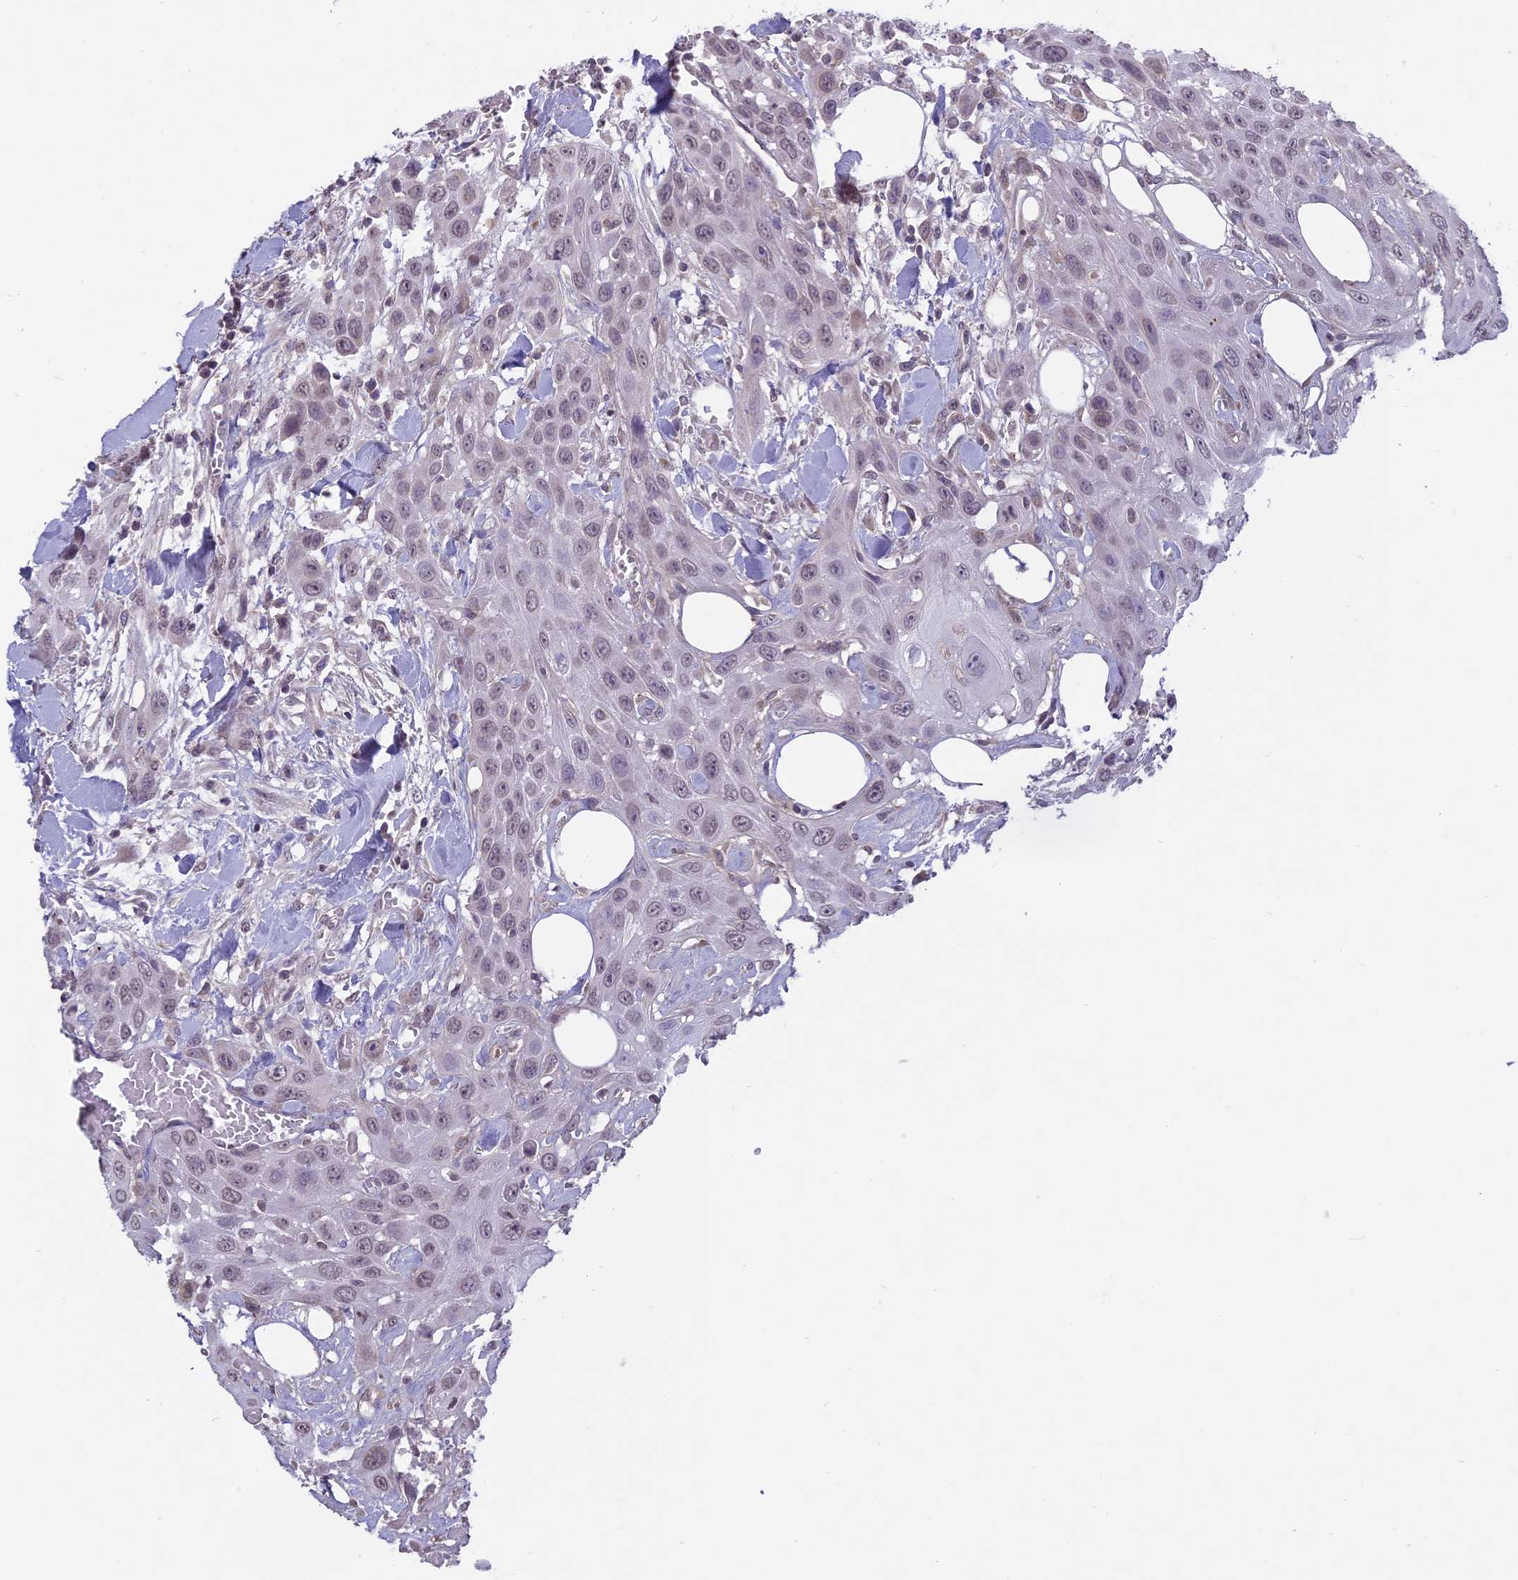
{"staining": {"intensity": "weak", "quantity": "25%-75%", "location": "nuclear"}, "tissue": "head and neck cancer", "cell_type": "Tumor cells", "image_type": "cancer", "snomed": [{"axis": "morphology", "description": "Squamous cell carcinoma, NOS"}, {"axis": "topography", "description": "Head-Neck"}], "caption": "Protein analysis of head and neck cancer (squamous cell carcinoma) tissue shows weak nuclear expression in about 25%-75% of tumor cells. The staining was performed using DAB, with brown indicating positive protein expression. Nuclei are stained blue with hematoxylin.", "gene": "ERG28", "patient": {"sex": "male", "age": 81}}